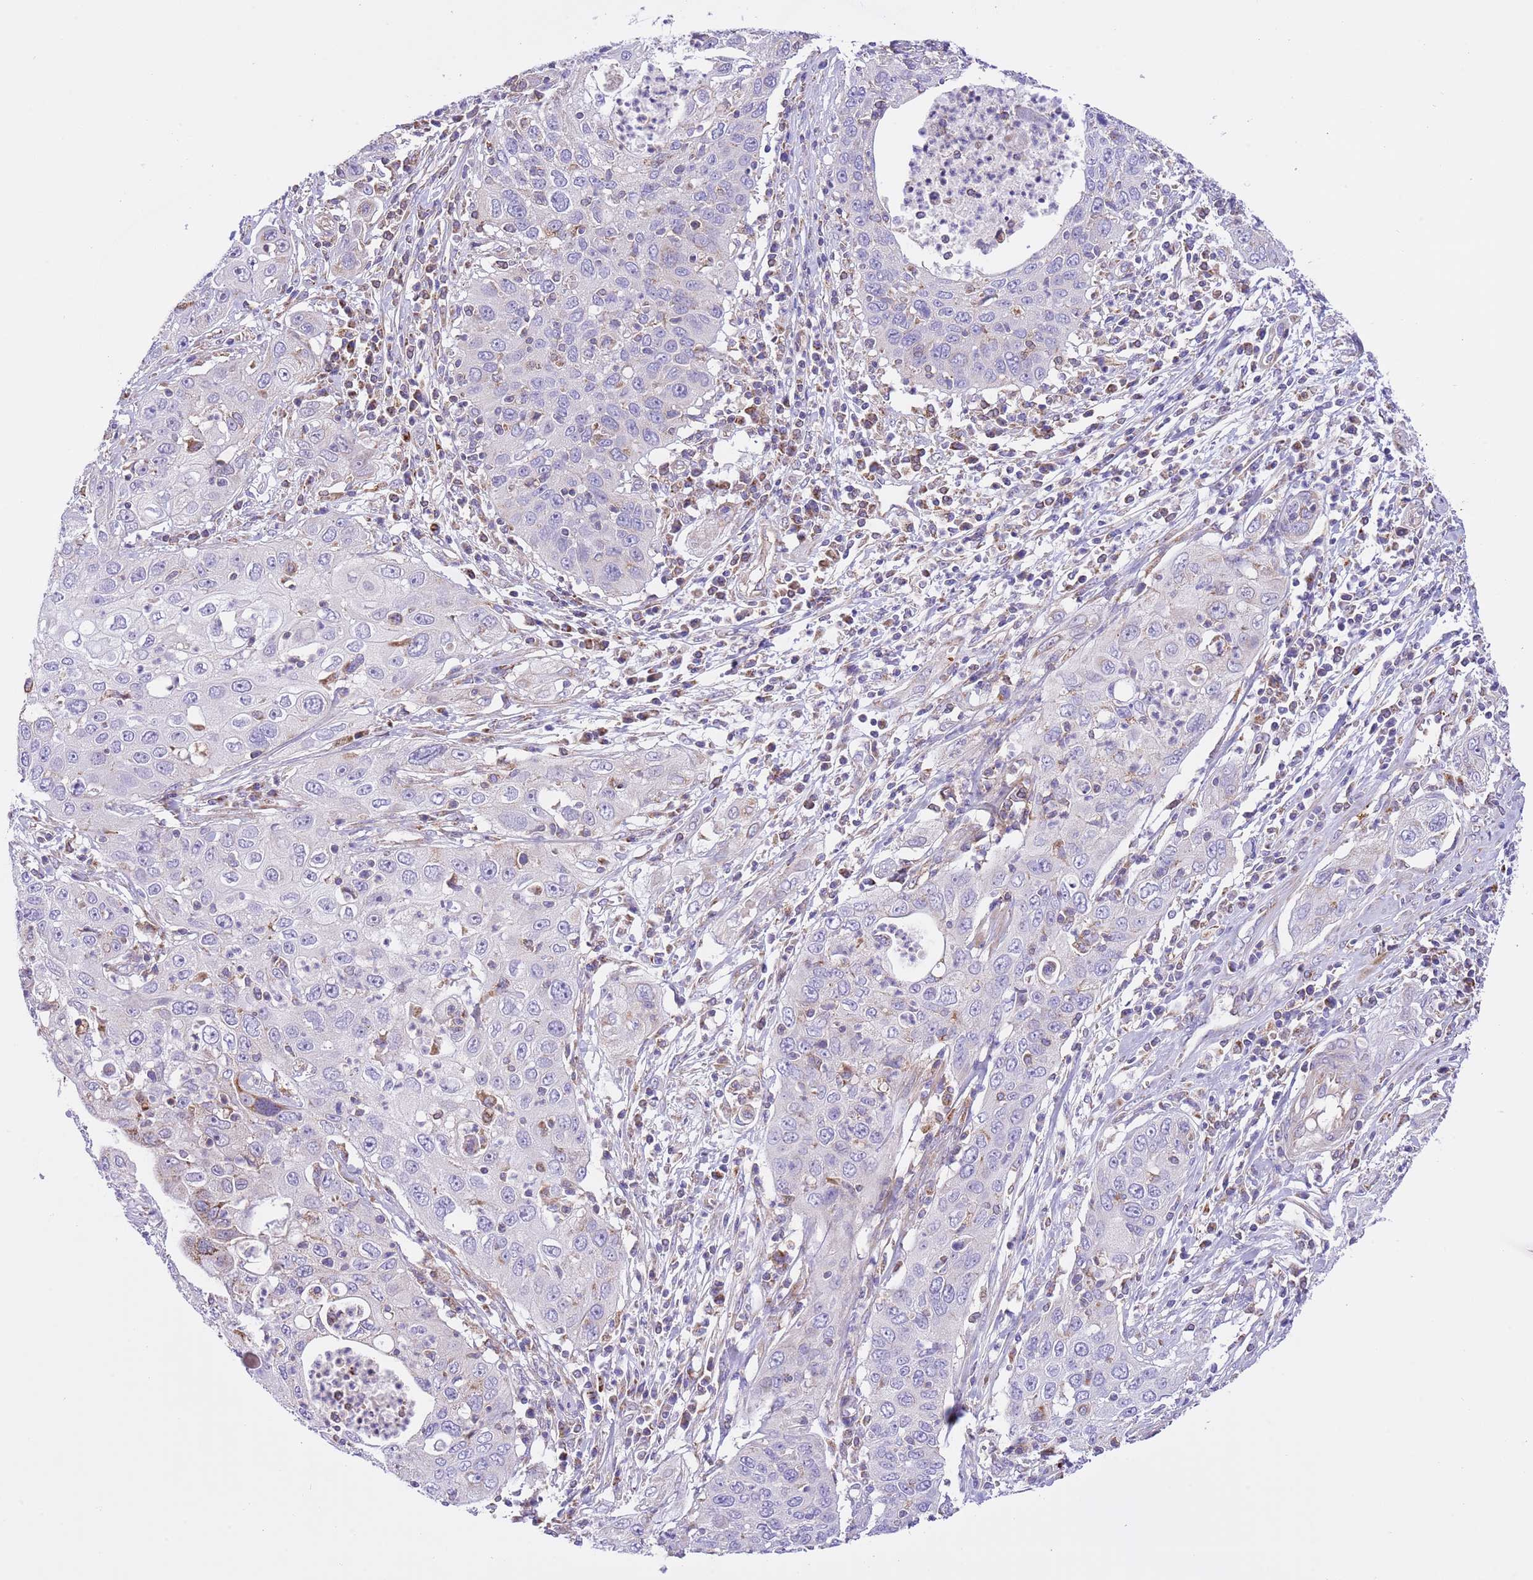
{"staining": {"intensity": "negative", "quantity": "none", "location": "none"}, "tissue": "cervical cancer", "cell_type": "Tumor cells", "image_type": "cancer", "snomed": [{"axis": "morphology", "description": "Squamous cell carcinoma, NOS"}, {"axis": "topography", "description": "Cervix"}], "caption": "A histopathology image of cervical cancer stained for a protein shows no brown staining in tumor cells.", "gene": "SS18L2", "patient": {"sex": "female", "age": 36}}